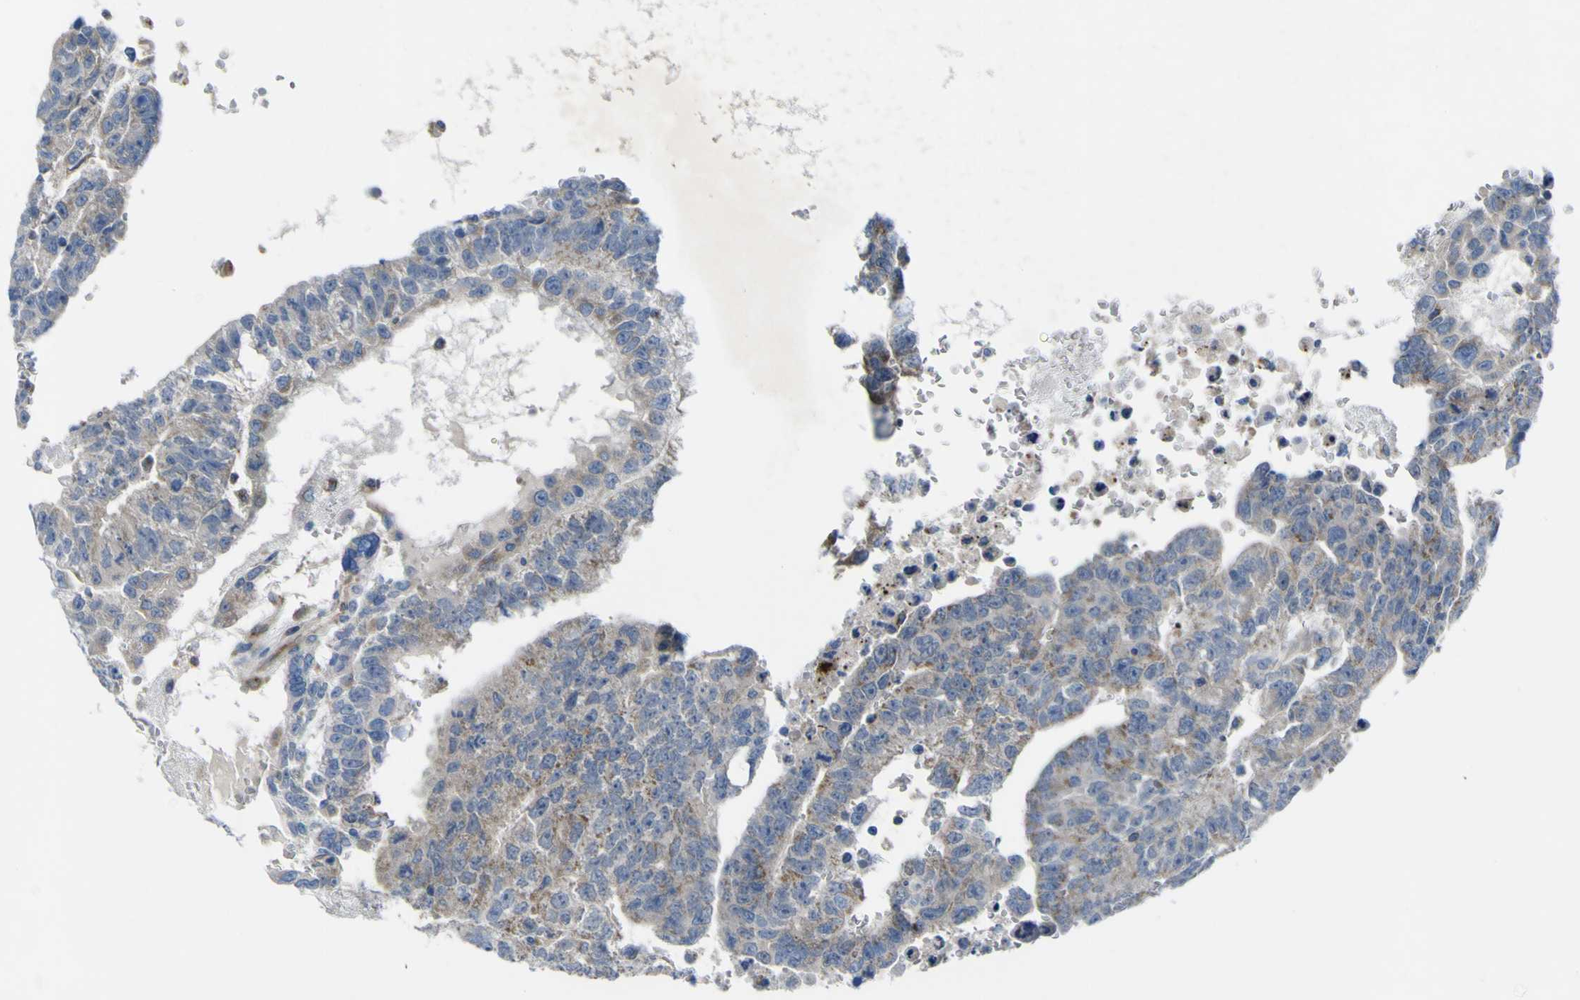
{"staining": {"intensity": "weak", "quantity": ">75%", "location": "cytoplasmic/membranous"}, "tissue": "testis cancer", "cell_type": "Tumor cells", "image_type": "cancer", "snomed": [{"axis": "morphology", "description": "Seminoma, NOS"}, {"axis": "morphology", "description": "Carcinoma, Embryonal, NOS"}, {"axis": "topography", "description": "Testis"}], "caption": "Testis cancer tissue reveals weak cytoplasmic/membranous expression in approximately >75% of tumor cells, visualized by immunohistochemistry.", "gene": "CST3", "patient": {"sex": "male", "age": 52}}